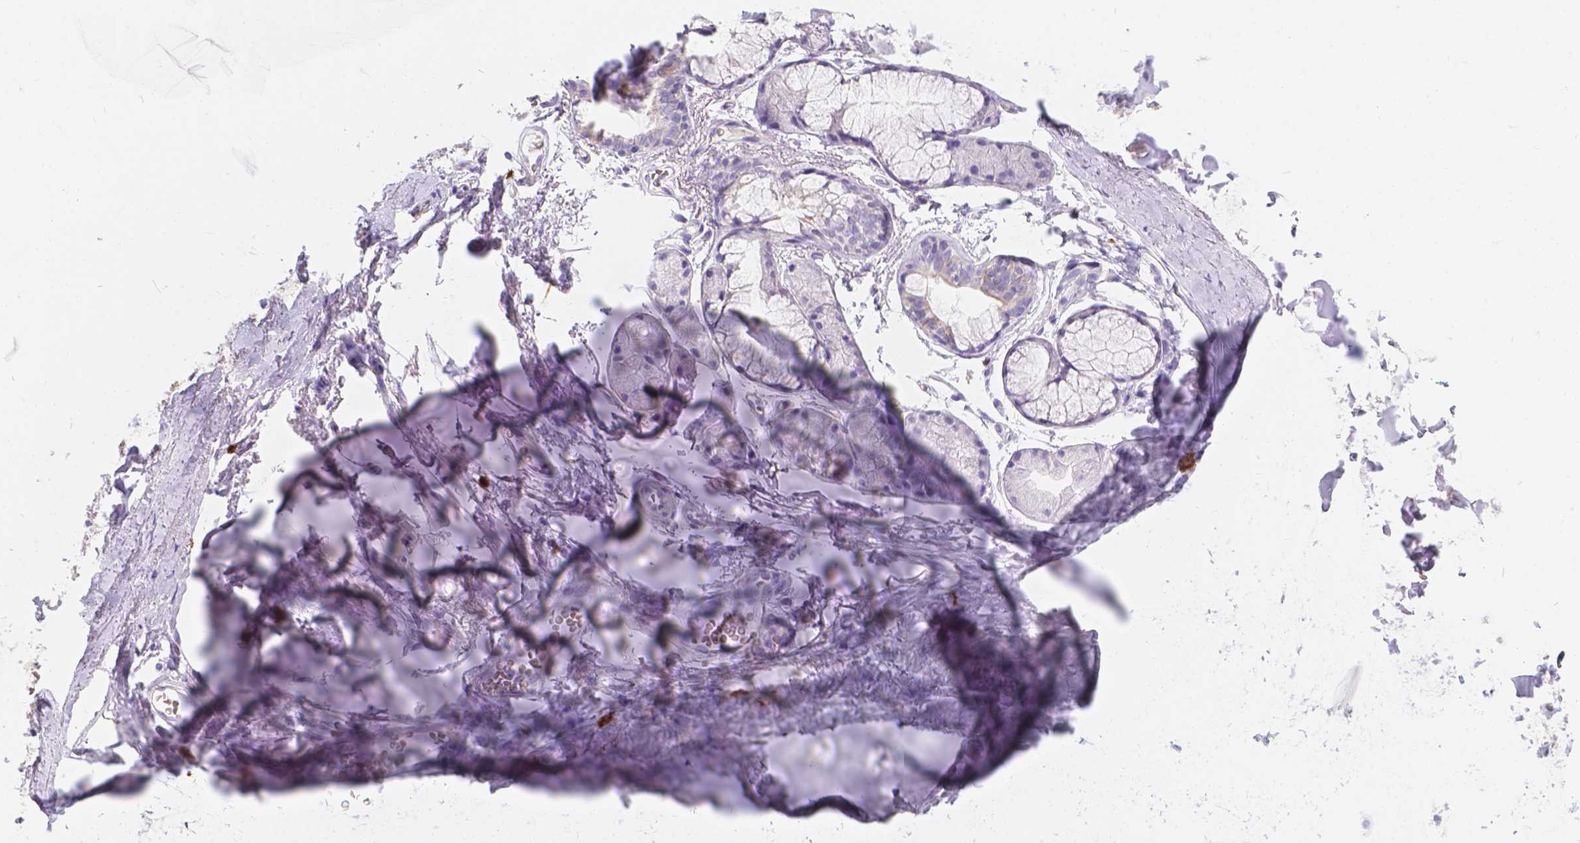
{"staining": {"intensity": "negative", "quantity": "none", "location": "none"}, "tissue": "soft tissue", "cell_type": "Fibroblasts", "image_type": "normal", "snomed": [{"axis": "morphology", "description": "Normal tissue, NOS"}, {"axis": "topography", "description": "Cartilage tissue"}, {"axis": "topography", "description": "Bronchus"}], "caption": "Benign soft tissue was stained to show a protein in brown. There is no significant positivity in fibroblasts. (DAB immunohistochemistry, high magnification).", "gene": "GNRHR", "patient": {"sex": "female", "age": 79}}